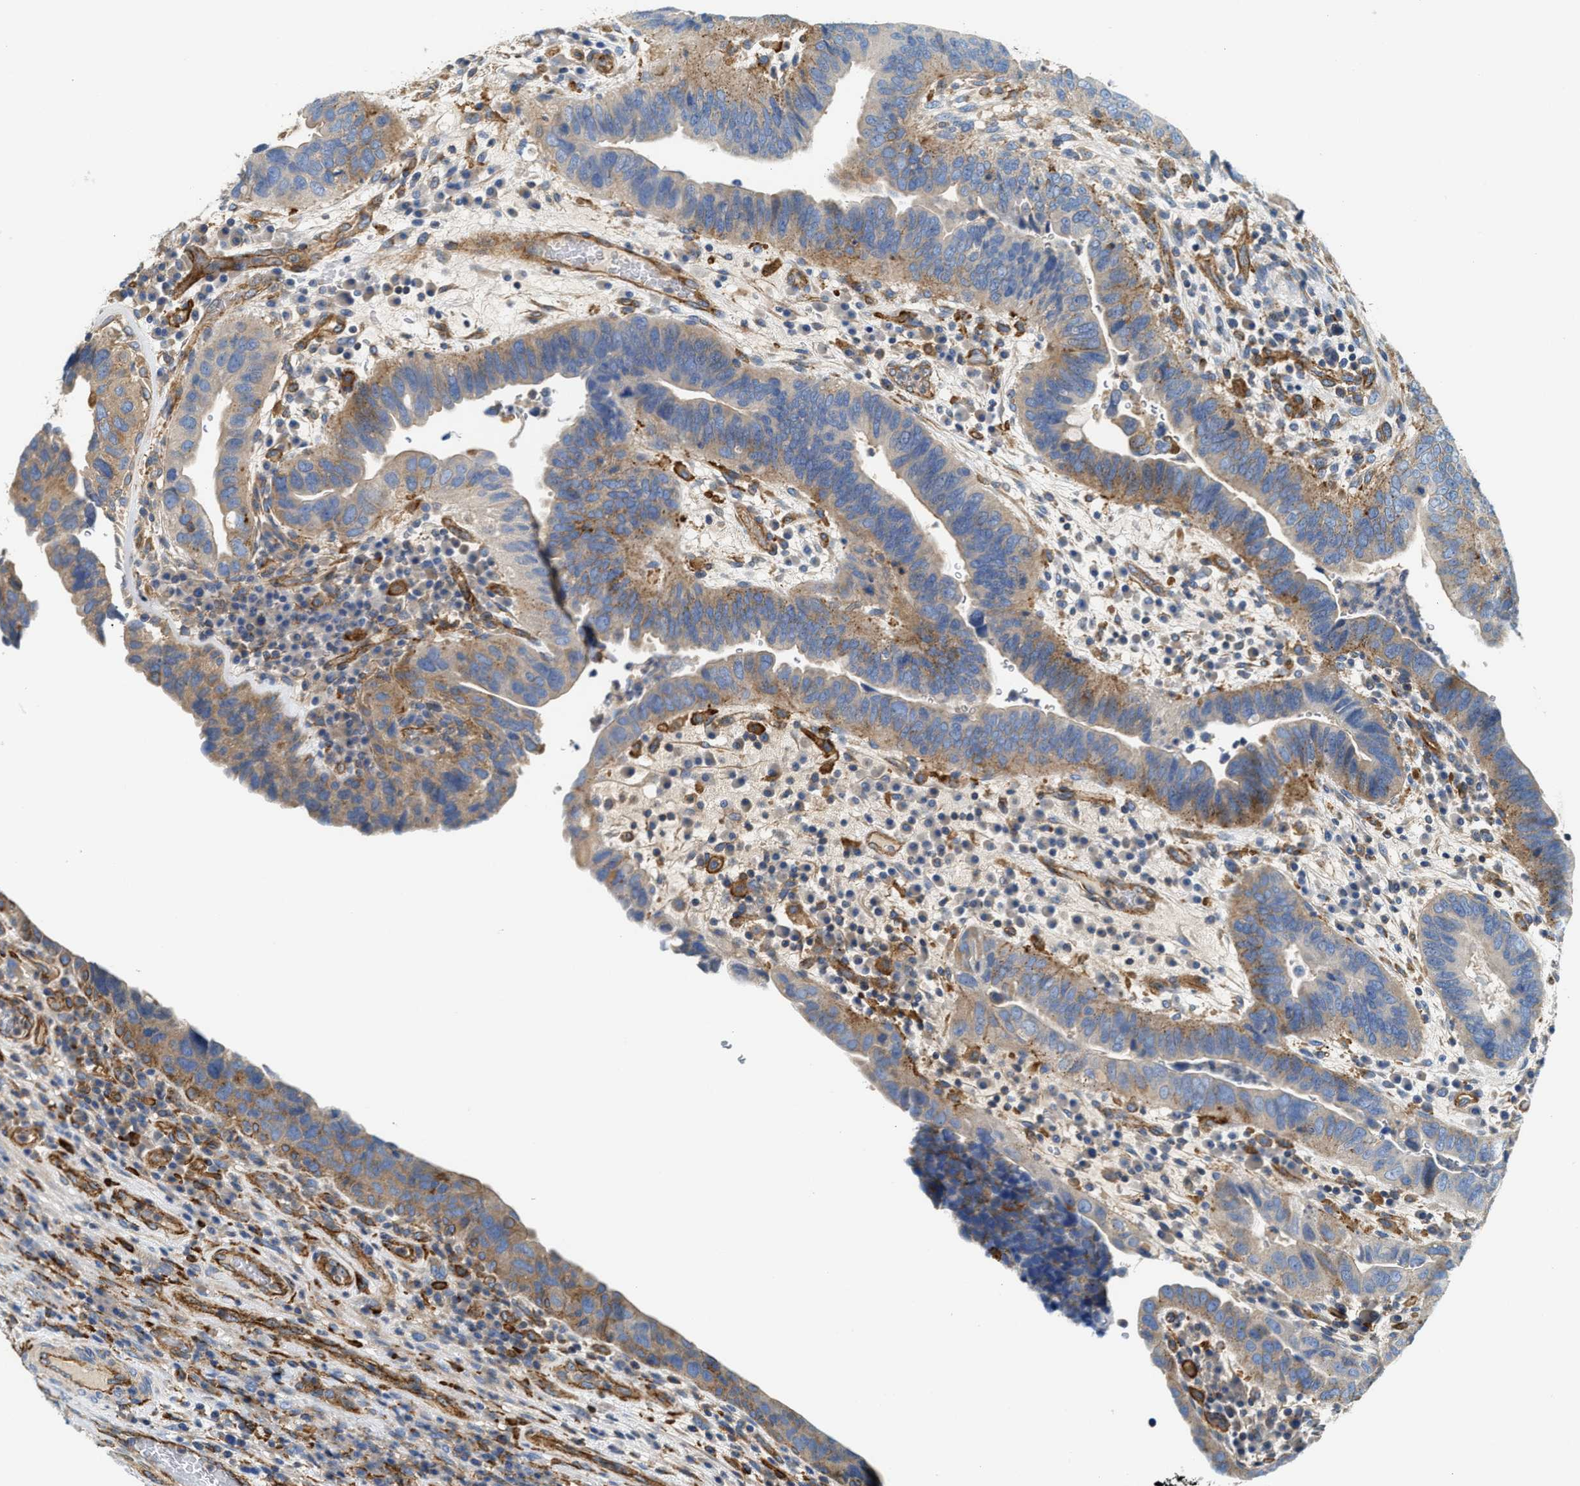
{"staining": {"intensity": "moderate", "quantity": "25%-75%", "location": "cytoplasmic/membranous"}, "tissue": "urothelial cancer", "cell_type": "Tumor cells", "image_type": "cancer", "snomed": [{"axis": "morphology", "description": "Urothelial carcinoma, High grade"}, {"axis": "topography", "description": "Urinary bladder"}], "caption": "This micrograph exhibits high-grade urothelial carcinoma stained with IHC to label a protein in brown. The cytoplasmic/membranous of tumor cells show moderate positivity for the protein. Nuclei are counter-stained blue.", "gene": "NSUN7", "patient": {"sex": "female", "age": 82}}